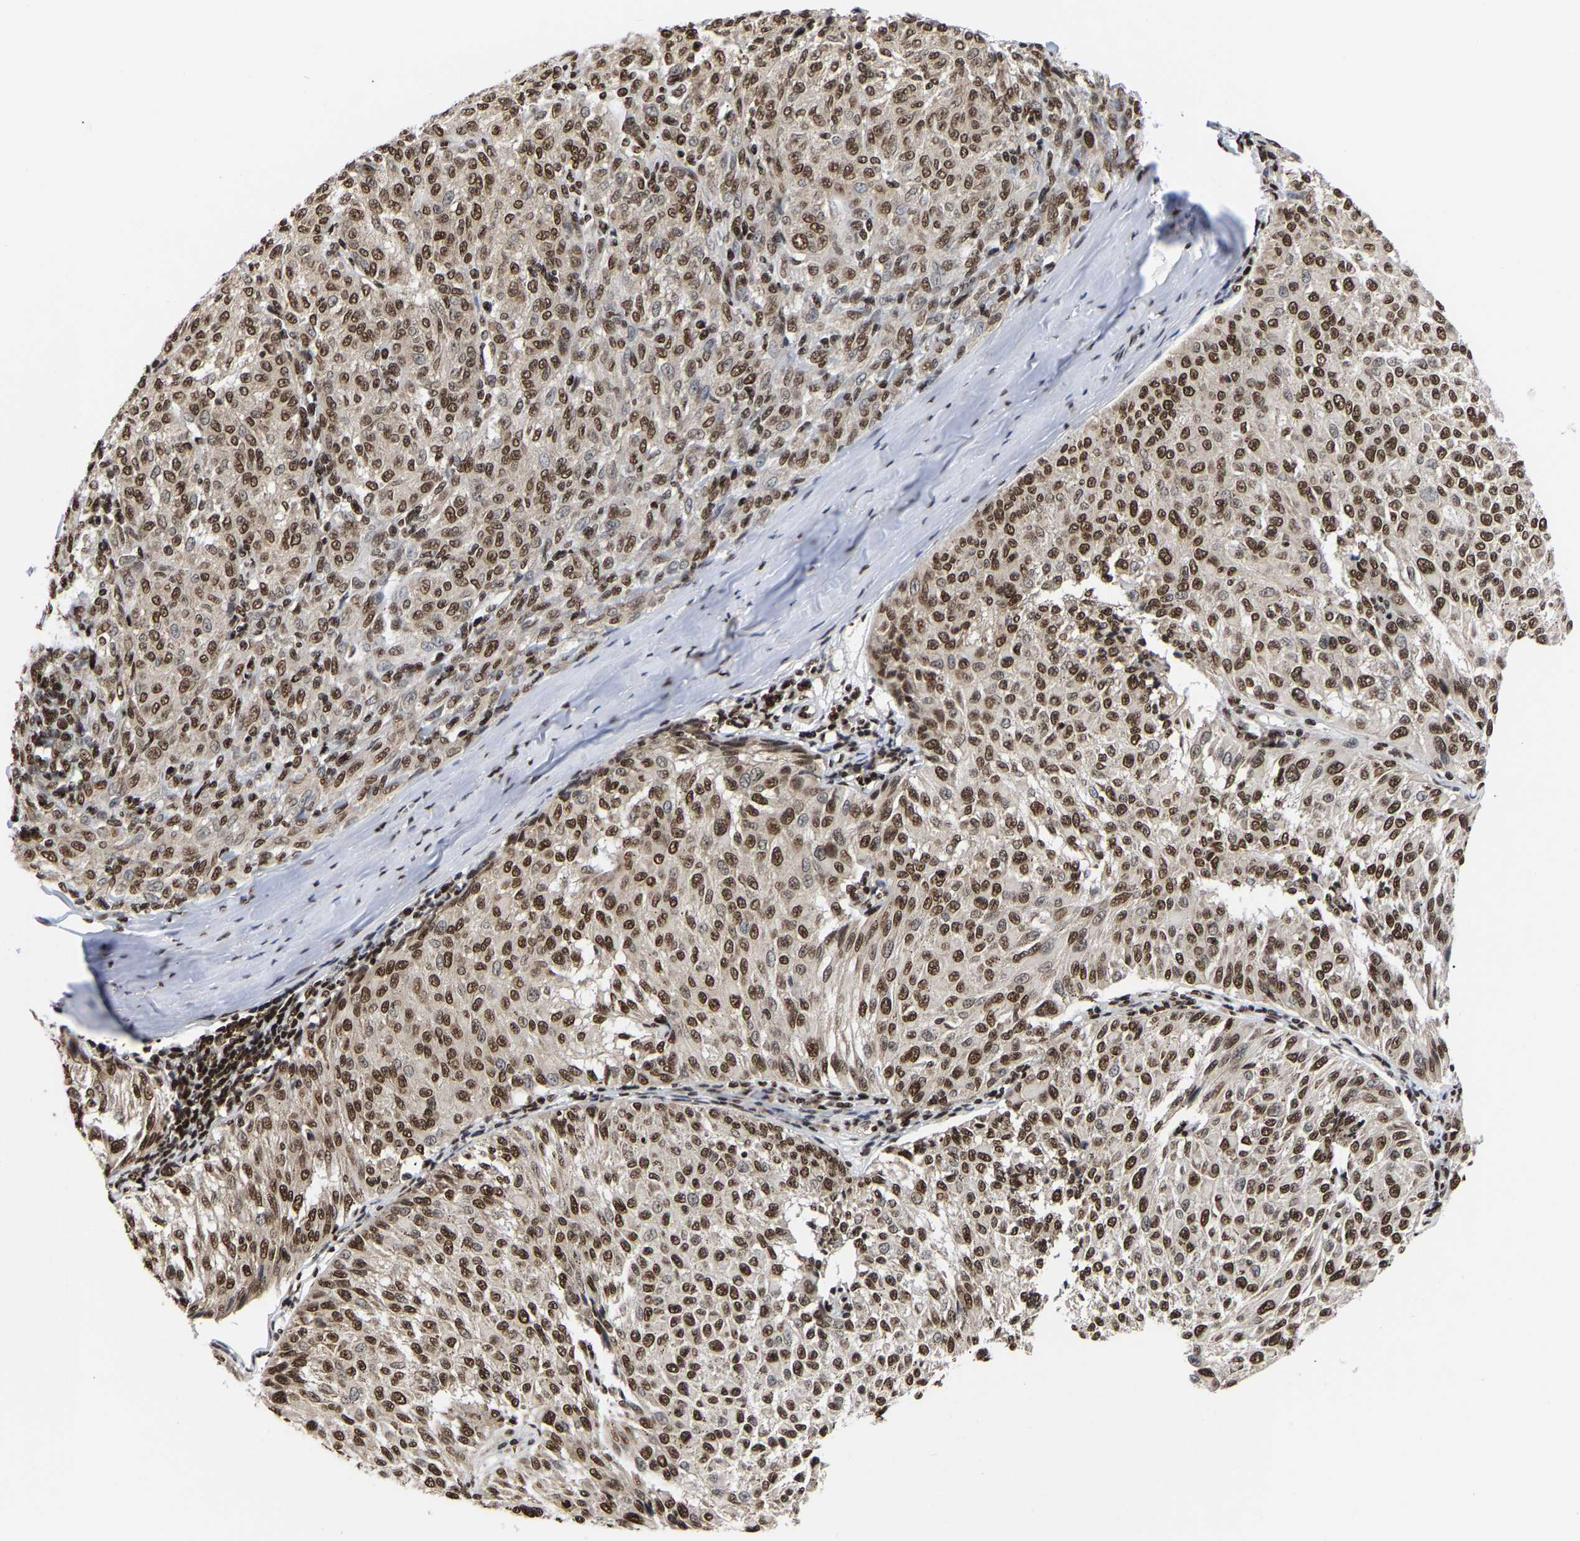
{"staining": {"intensity": "strong", "quantity": ">75%", "location": "nuclear"}, "tissue": "melanoma", "cell_type": "Tumor cells", "image_type": "cancer", "snomed": [{"axis": "morphology", "description": "Malignant melanoma, NOS"}, {"axis": "topography", "description": "Skin"}], "caption": "The micrograph shows staining of malignant melanoma, revealing strong nuclear protein staining (brown color) within tumor cells.", "gene": "PSIP1", "patient": {"sex": "female", "age": 72}}